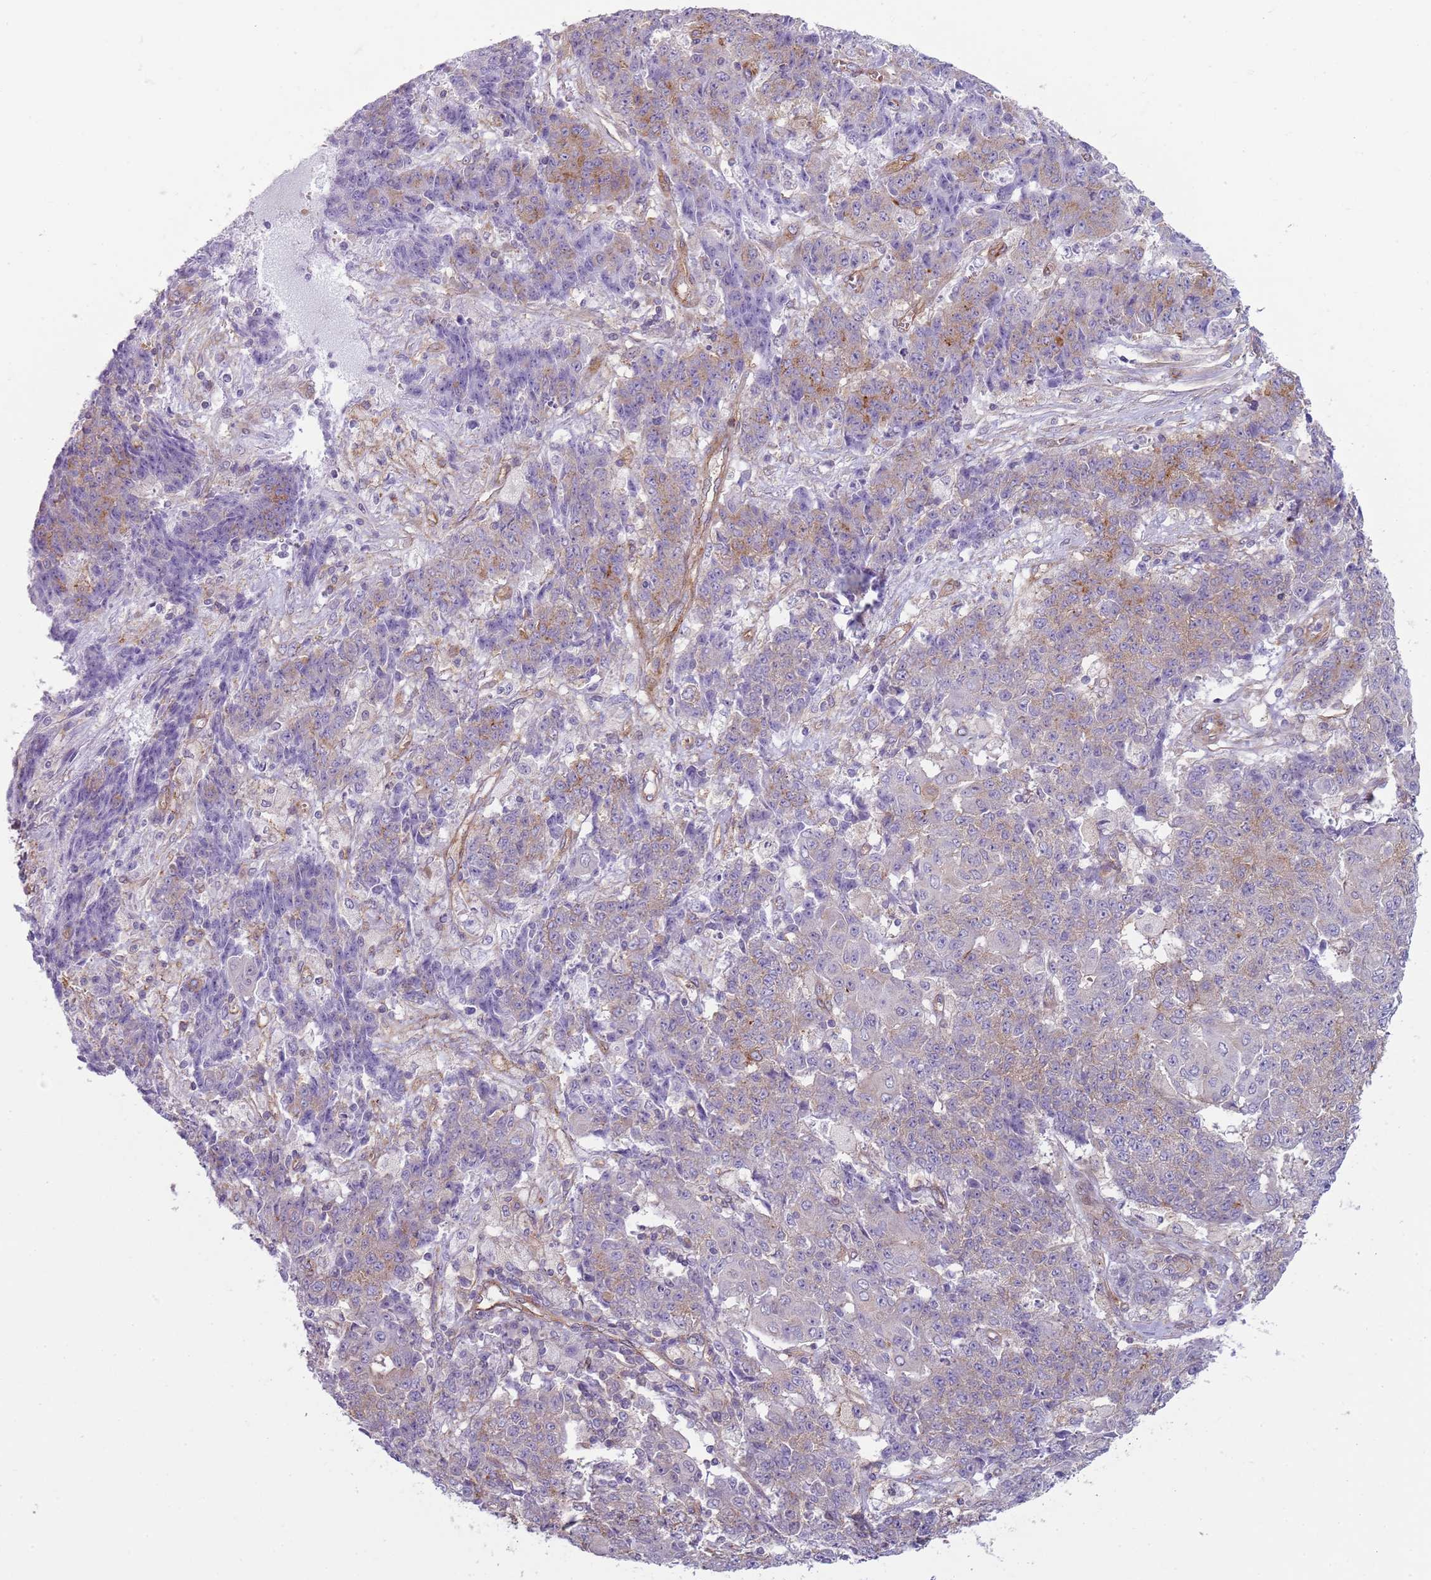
{"staining": {"intensity": "moderate", "quantity": "<25%", "location": "cytoplasmic/membranous"}, "tissue": "ovarian cancer", "cell_type": "Tumor cells", "image_type": "cancer", "snomed": [{"axis": "morphology", "description": "Carcinoma, endometroid"}, {"axis": "topography", "description": "Ovary"}], "caption": "Immunohistochemical staining of ovarian cancer exhibits moderate cytoplasmic/membranous protein positivity in approximately <25% of tumor cells.", "gene": "SNX1", "patient": {"sex": "female", "age": 42}}